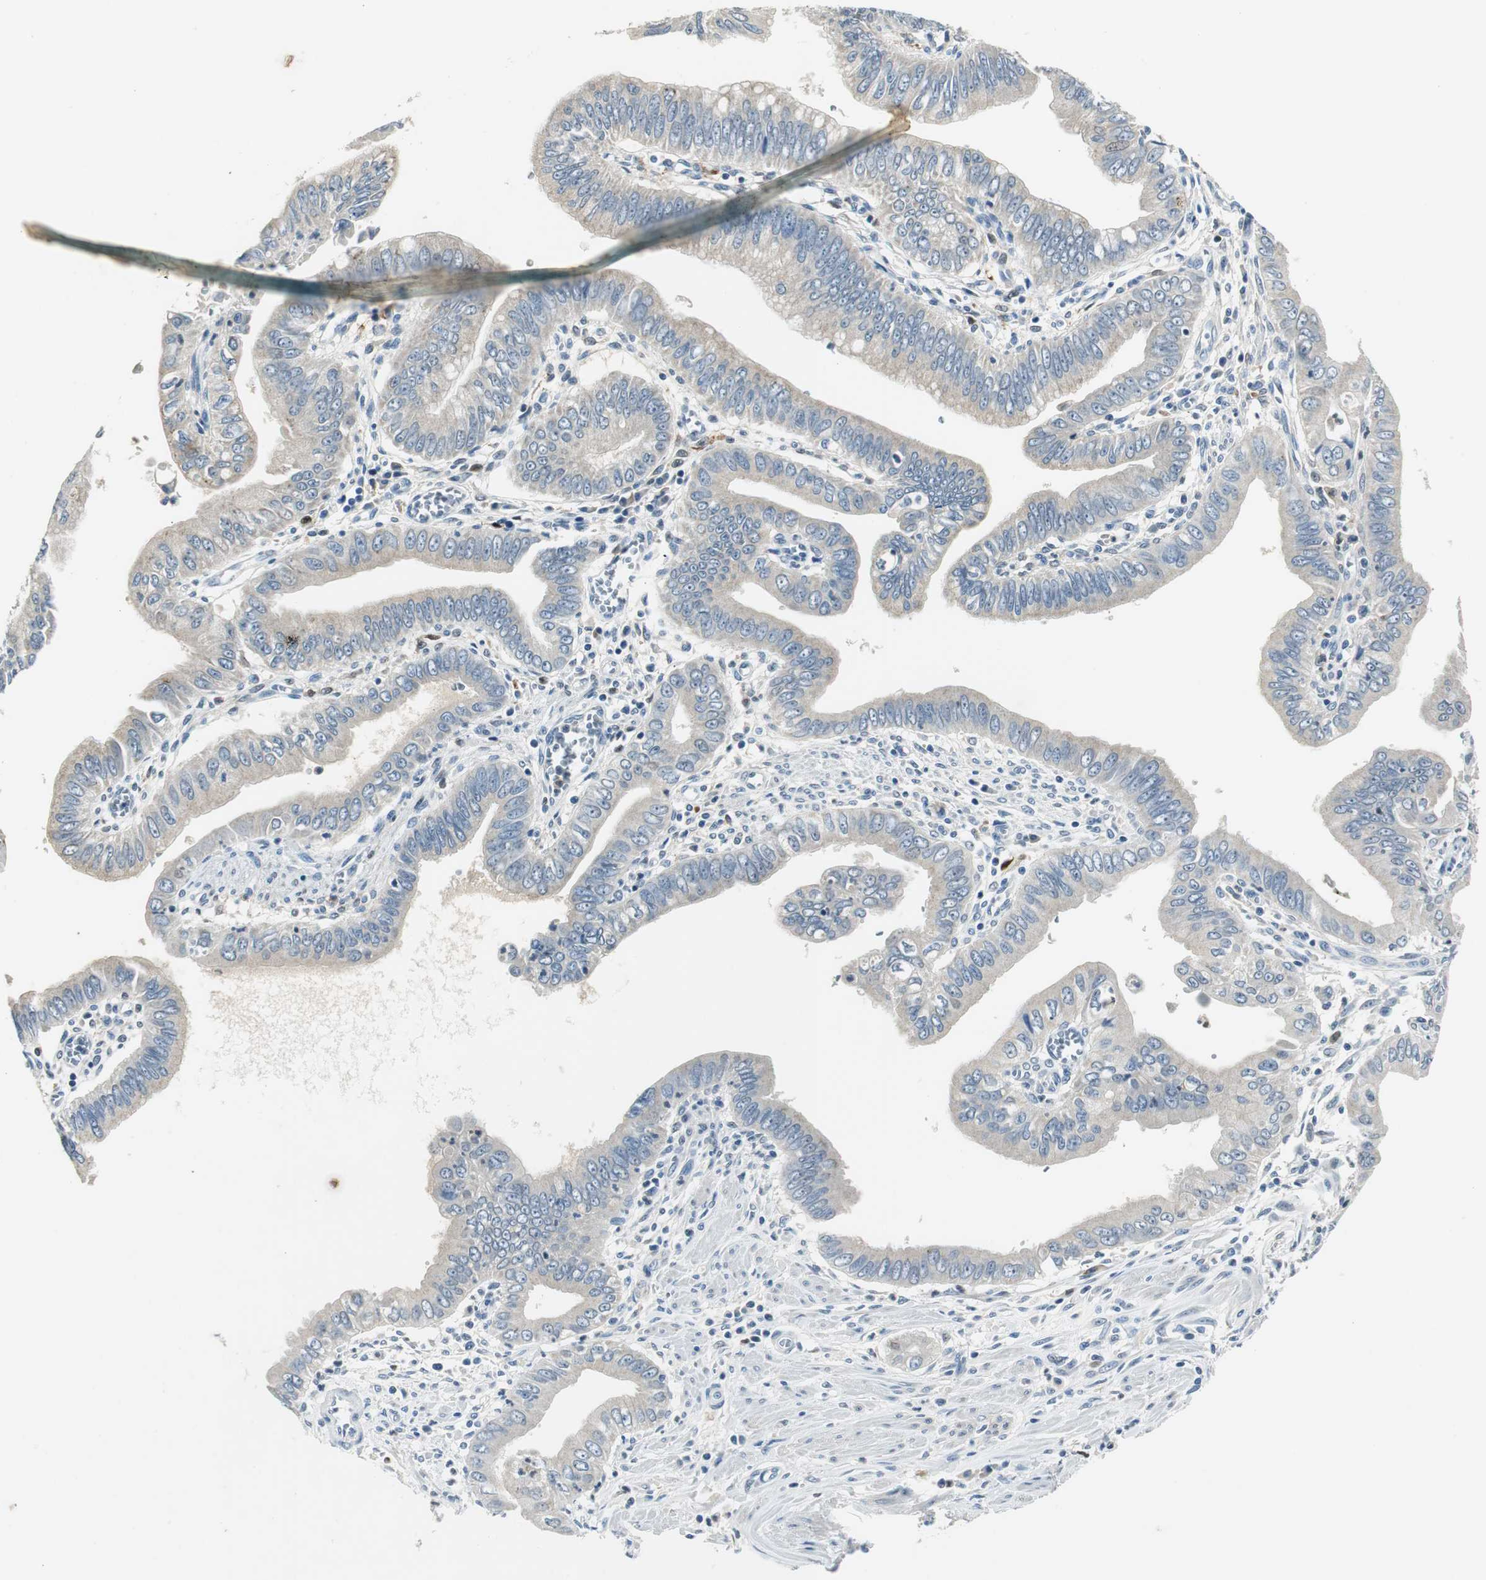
{"staining": {"intensity": "weak", "quantity": "25%-75%", "location": "cytoplasmic/membranous"}, "tissue": "pancreatic cancer", "cell_type": "Tumor cells", "image_type": "cancer", "snomed": [{"axis": "morphology", "description": "Normal tissue, NOS"}, {"axis": "topography", "description": "Lymph node"}], "caption": "Protein expression analysis of pancreatic cancer reveals weak cytoplasmic/membranous expression in approximately 25%-75% of tumor cells.", "gene": "ME1", "patient": {"sex": "male", "age": 50}}